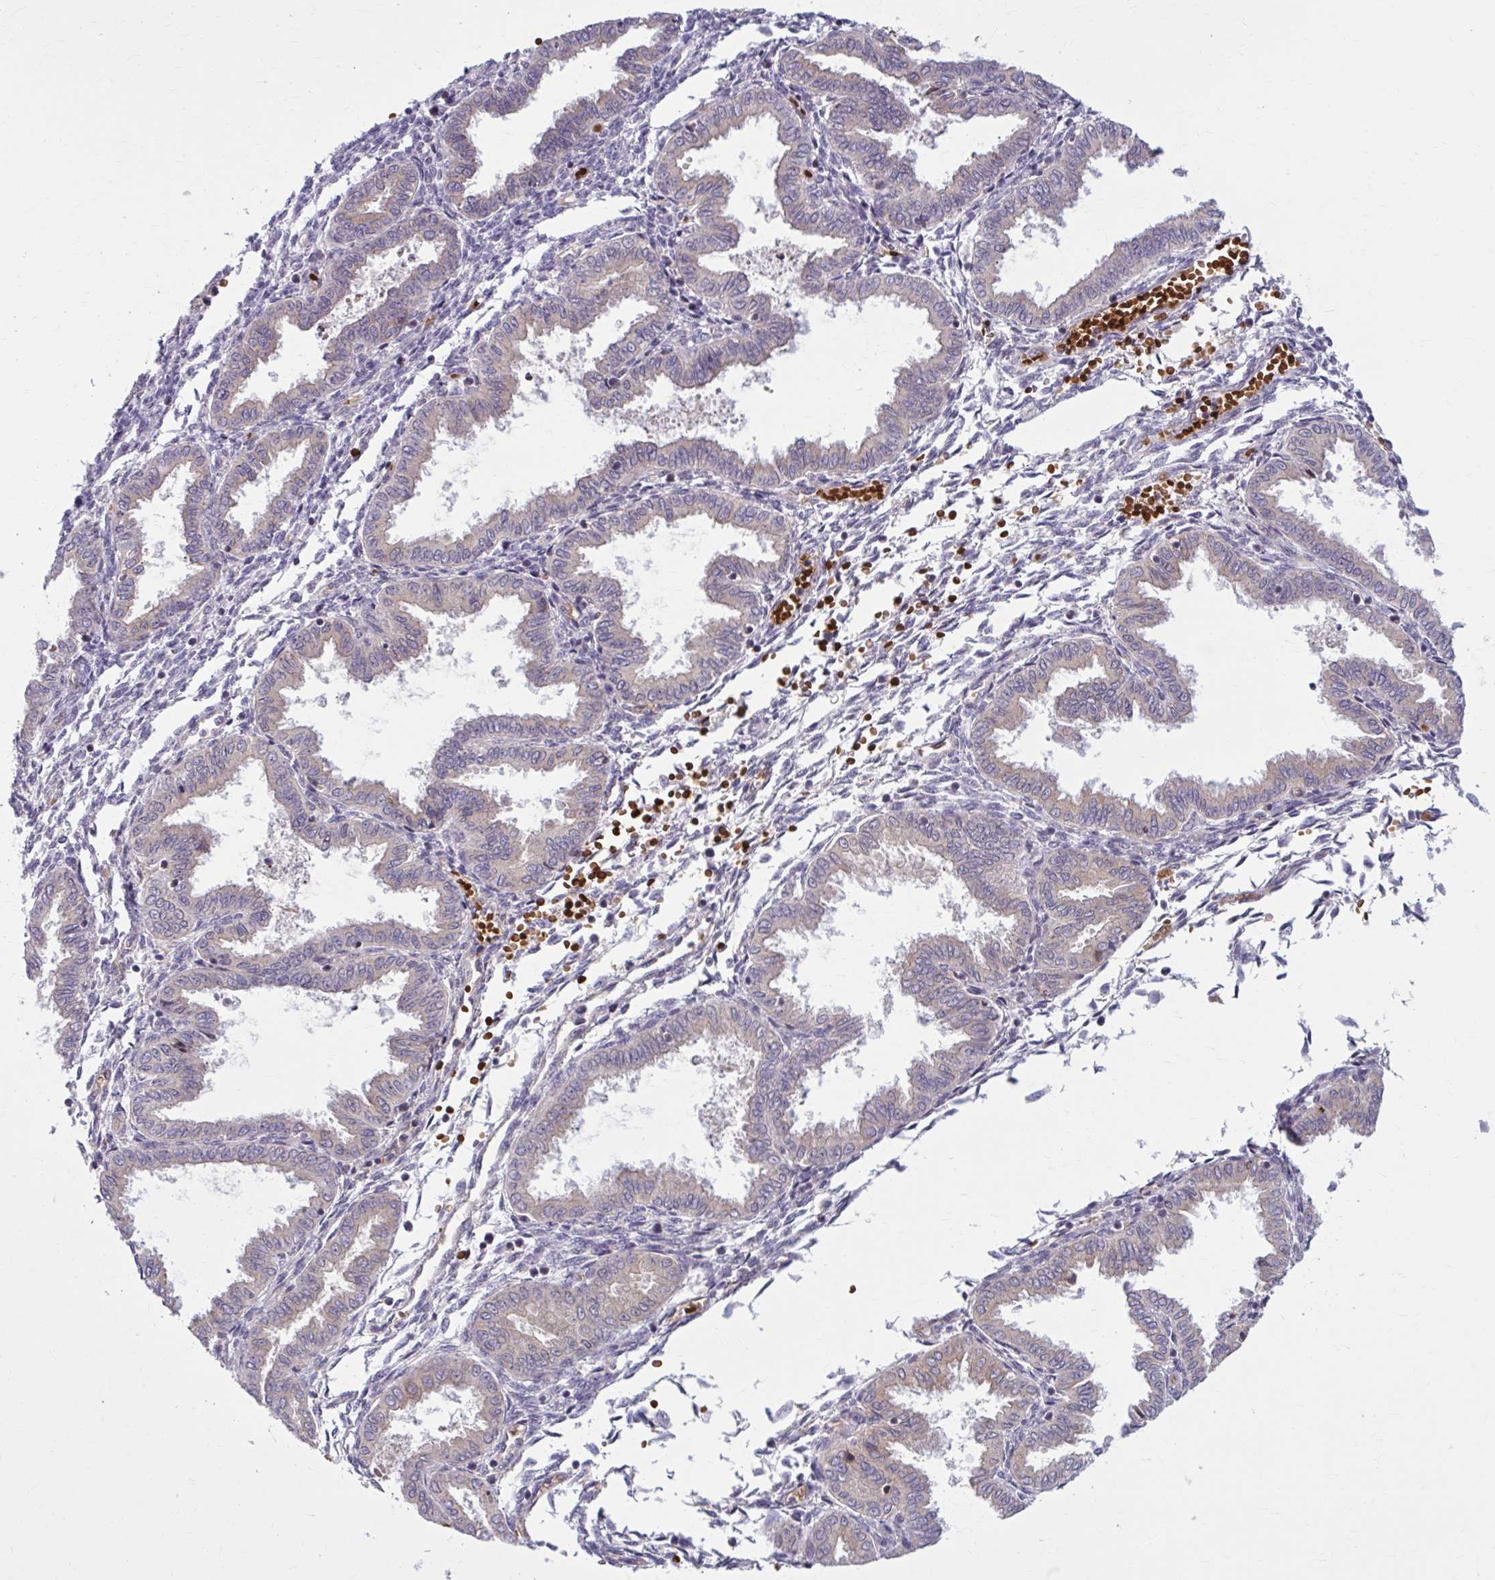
{"staining": {"intensity": "negative", "quantity": "none", "location": "none"}, "tissue": "endometrium", "cell_type": "Cells in endometrial stroma", "image_type": "normal", "snomed": [{"axis": "morphology", "description": "Normal tissue, NOS"}, {"axis": "topography", "description": "Endometrium"}], "caption": "IHC micrograph of unremarkable endometrium stained for a protein (brown), which demonstrates no staining in cells in endometrial stroma.", "gene": "SNF8", "patient": {"sex": "female", "age": 33}}